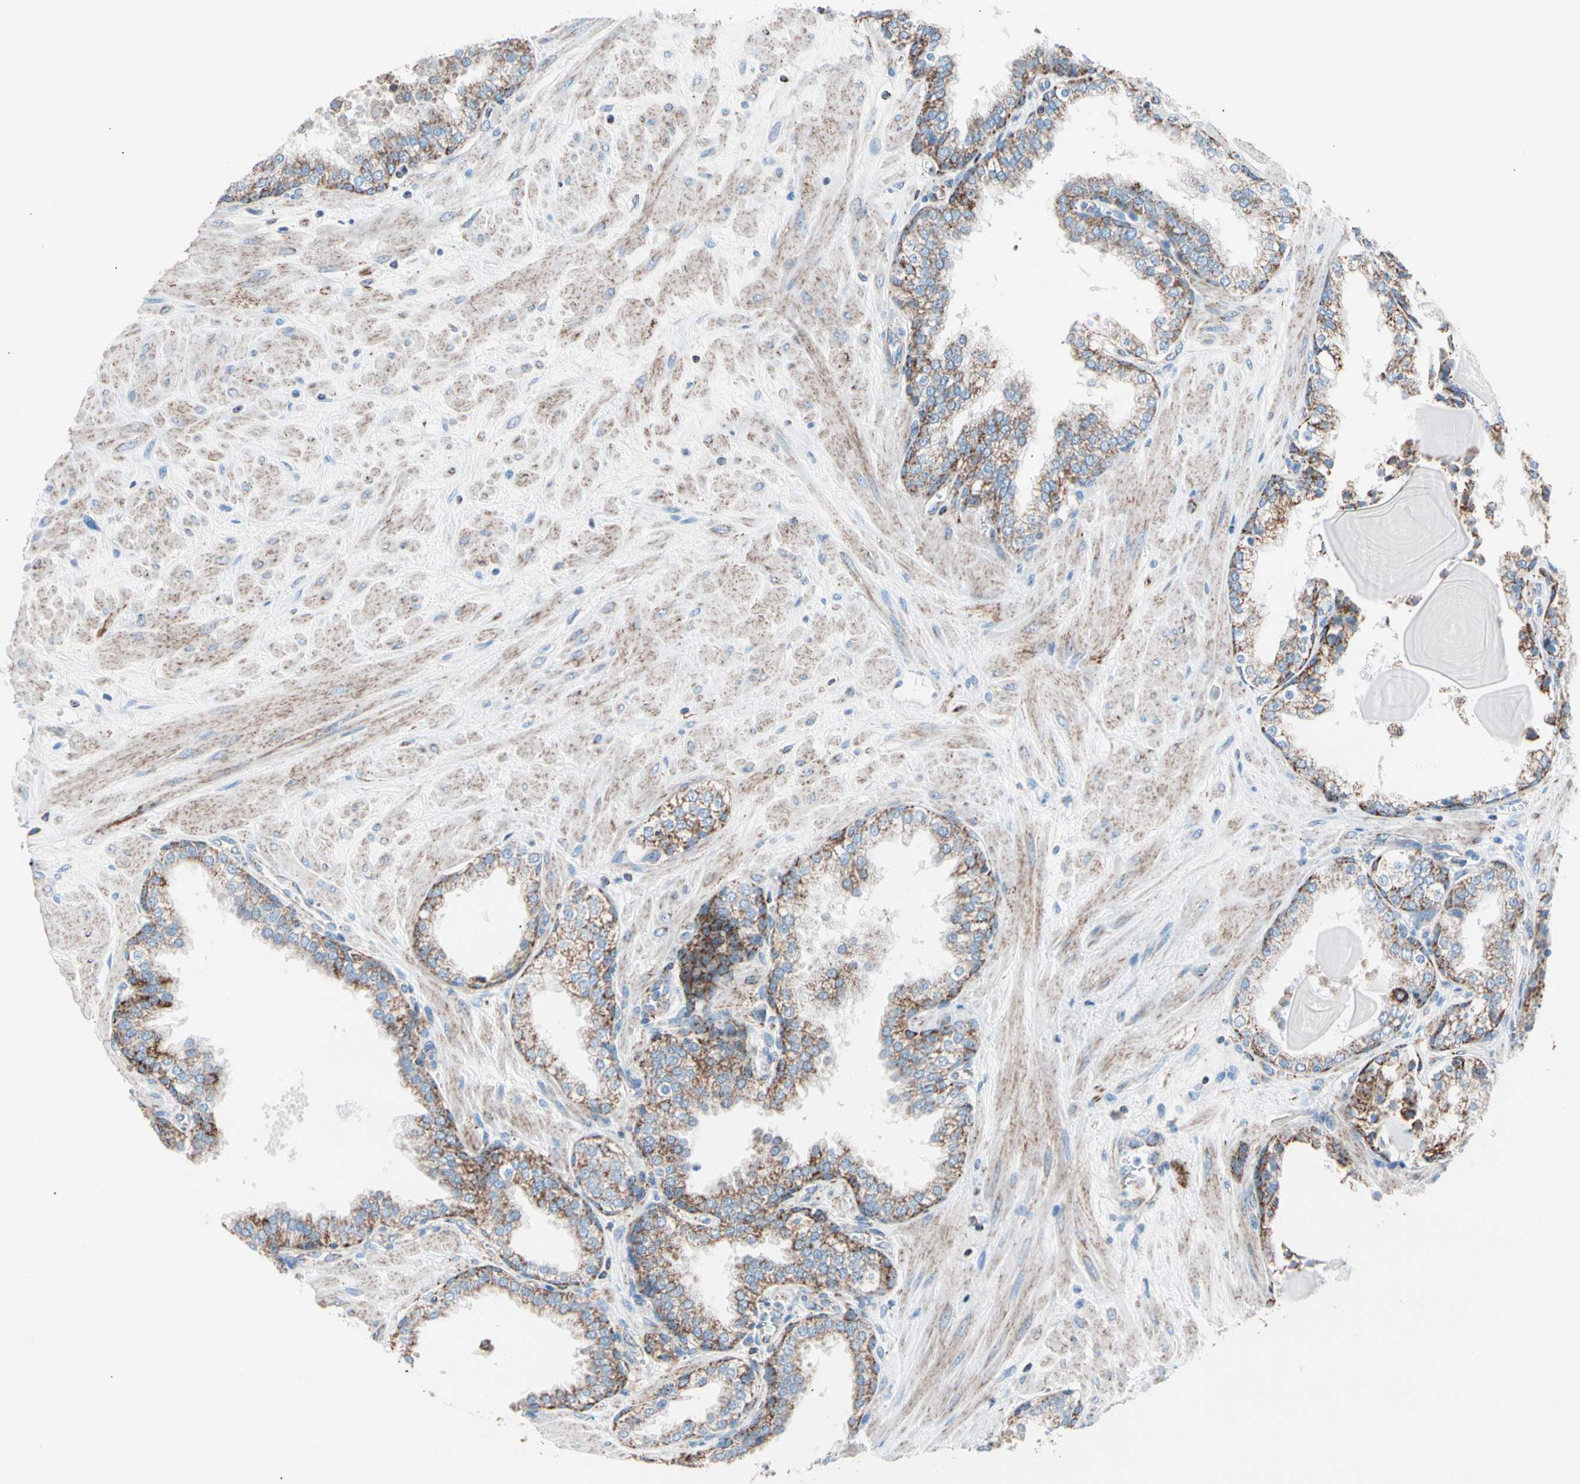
{"staining": {"intensity": "strong", "quantity": "25%-75%", "location": "cytoplasmic/membranous"}, "tissue": "prostate", "cell_type": "Glandular cells", "image_type": "normal", "snomed": [{"axis": "morphology", "description": "Normal tissue, NOS"}, {"axis": "topography", "description": "Prostate"}], "caption": "Unremarkable prostate exhibits strong cytoplasmic/membranous staining in approximately 25%-75% of glandular cells, visualized by immunohistochemistry. Immunohistochemistry stains the protein in brown and the nuclei are stained blue.", "gene": "HK1", "patient": {"sex": "male", "age": 51}}